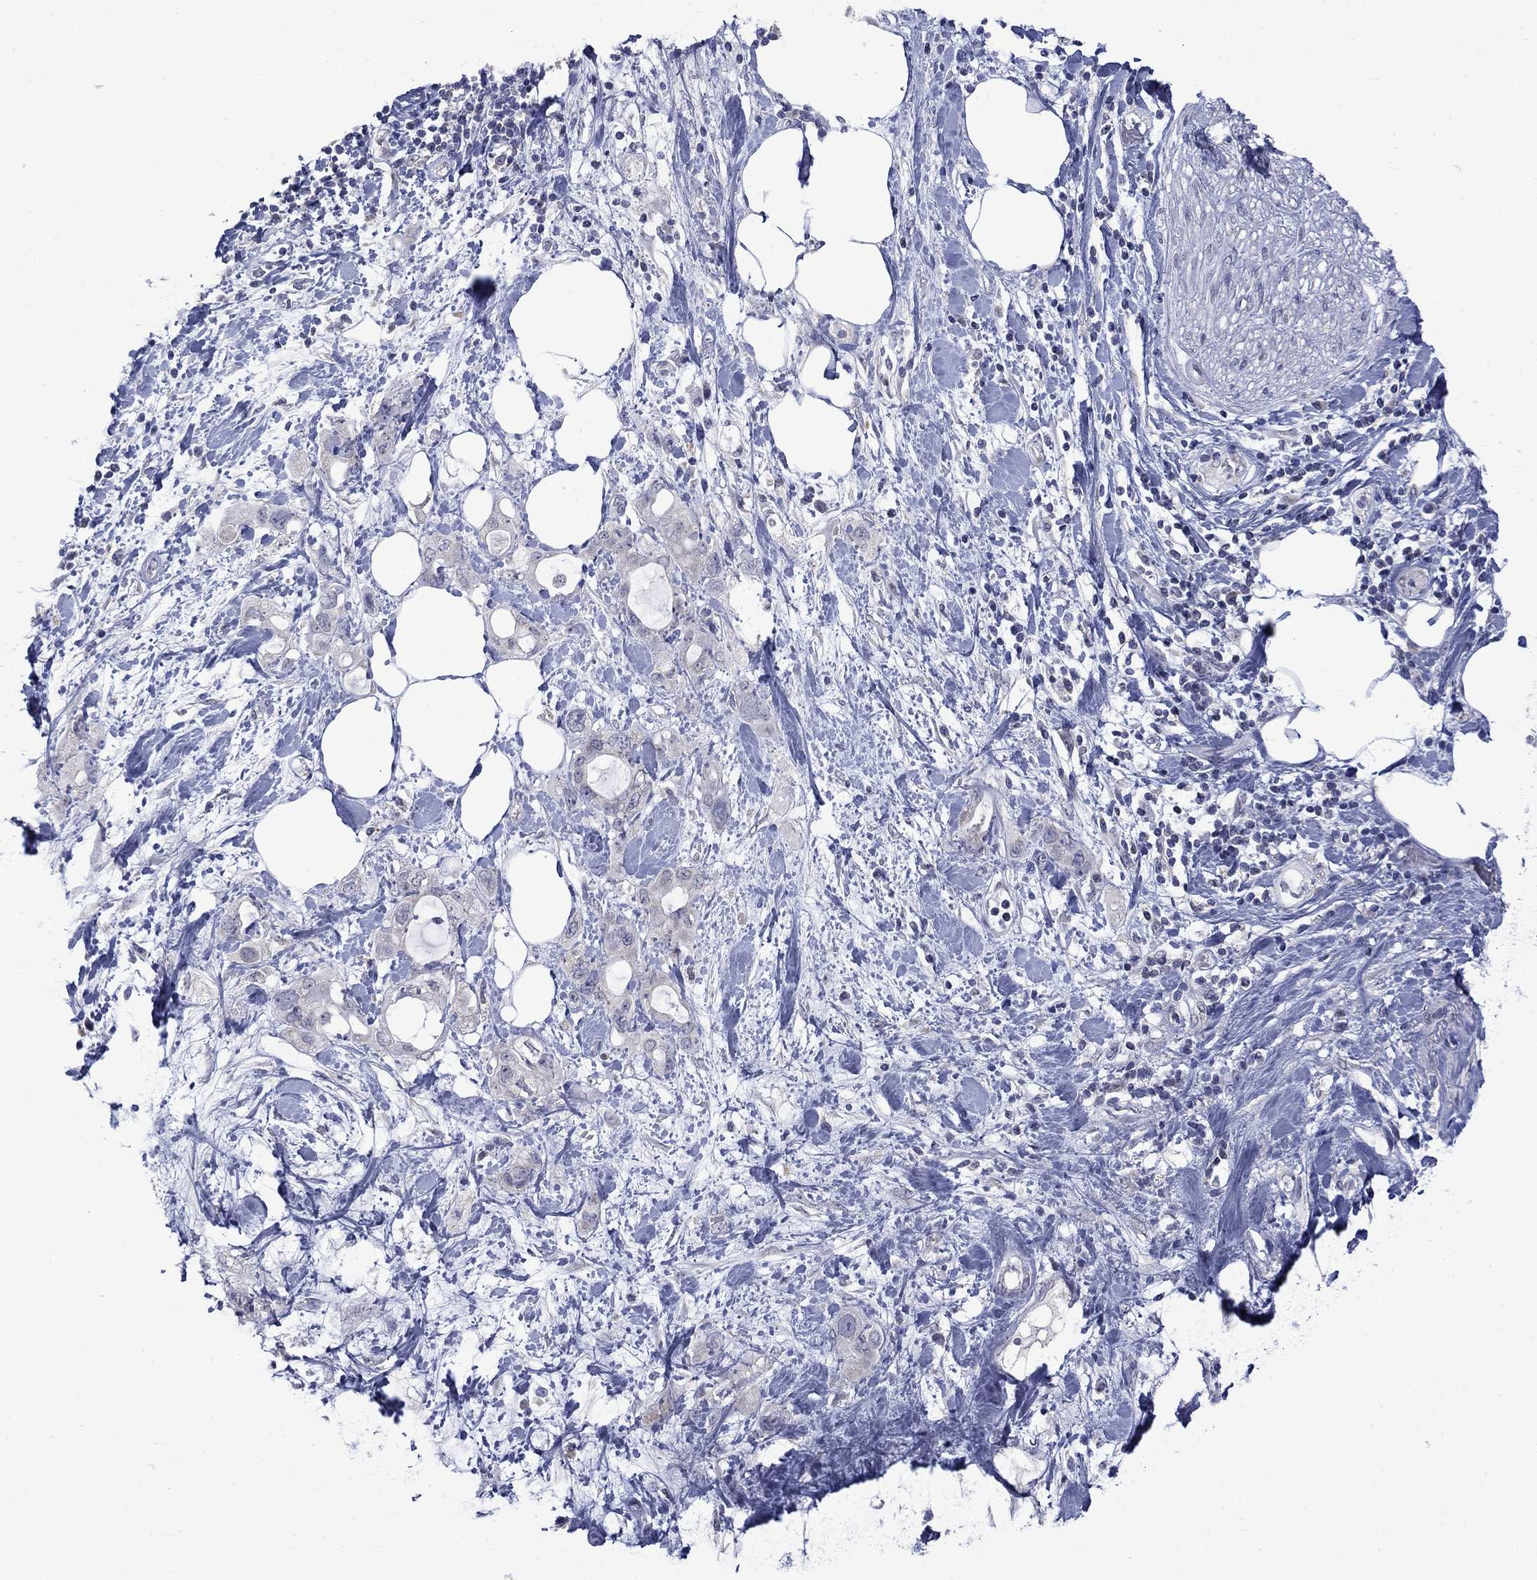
{"staining": {"intensity": "negative", "quantity": "none", "location": "none"}, "tissue": "pancreatic cancer", "cell_type": "Tumor cells", "image_type": "cancer", "snomed": [{"axis": "morphology", "description": "Adenocarcinoma, NOS"}, {"axis": "topography", "description": "Pancreas"}], "caption": "Immunohistochemical staining of human pancreatic cancer displays no significant expression in tumor cells. (Stains: DAB (3,3'-diaminobenzidine) IHC with hematoxylin counter stain, Microscopy: brightfield microscopy at high magnification).", "gene": "KCNJ16", "patient": {"sex": "female", "age": 56}}